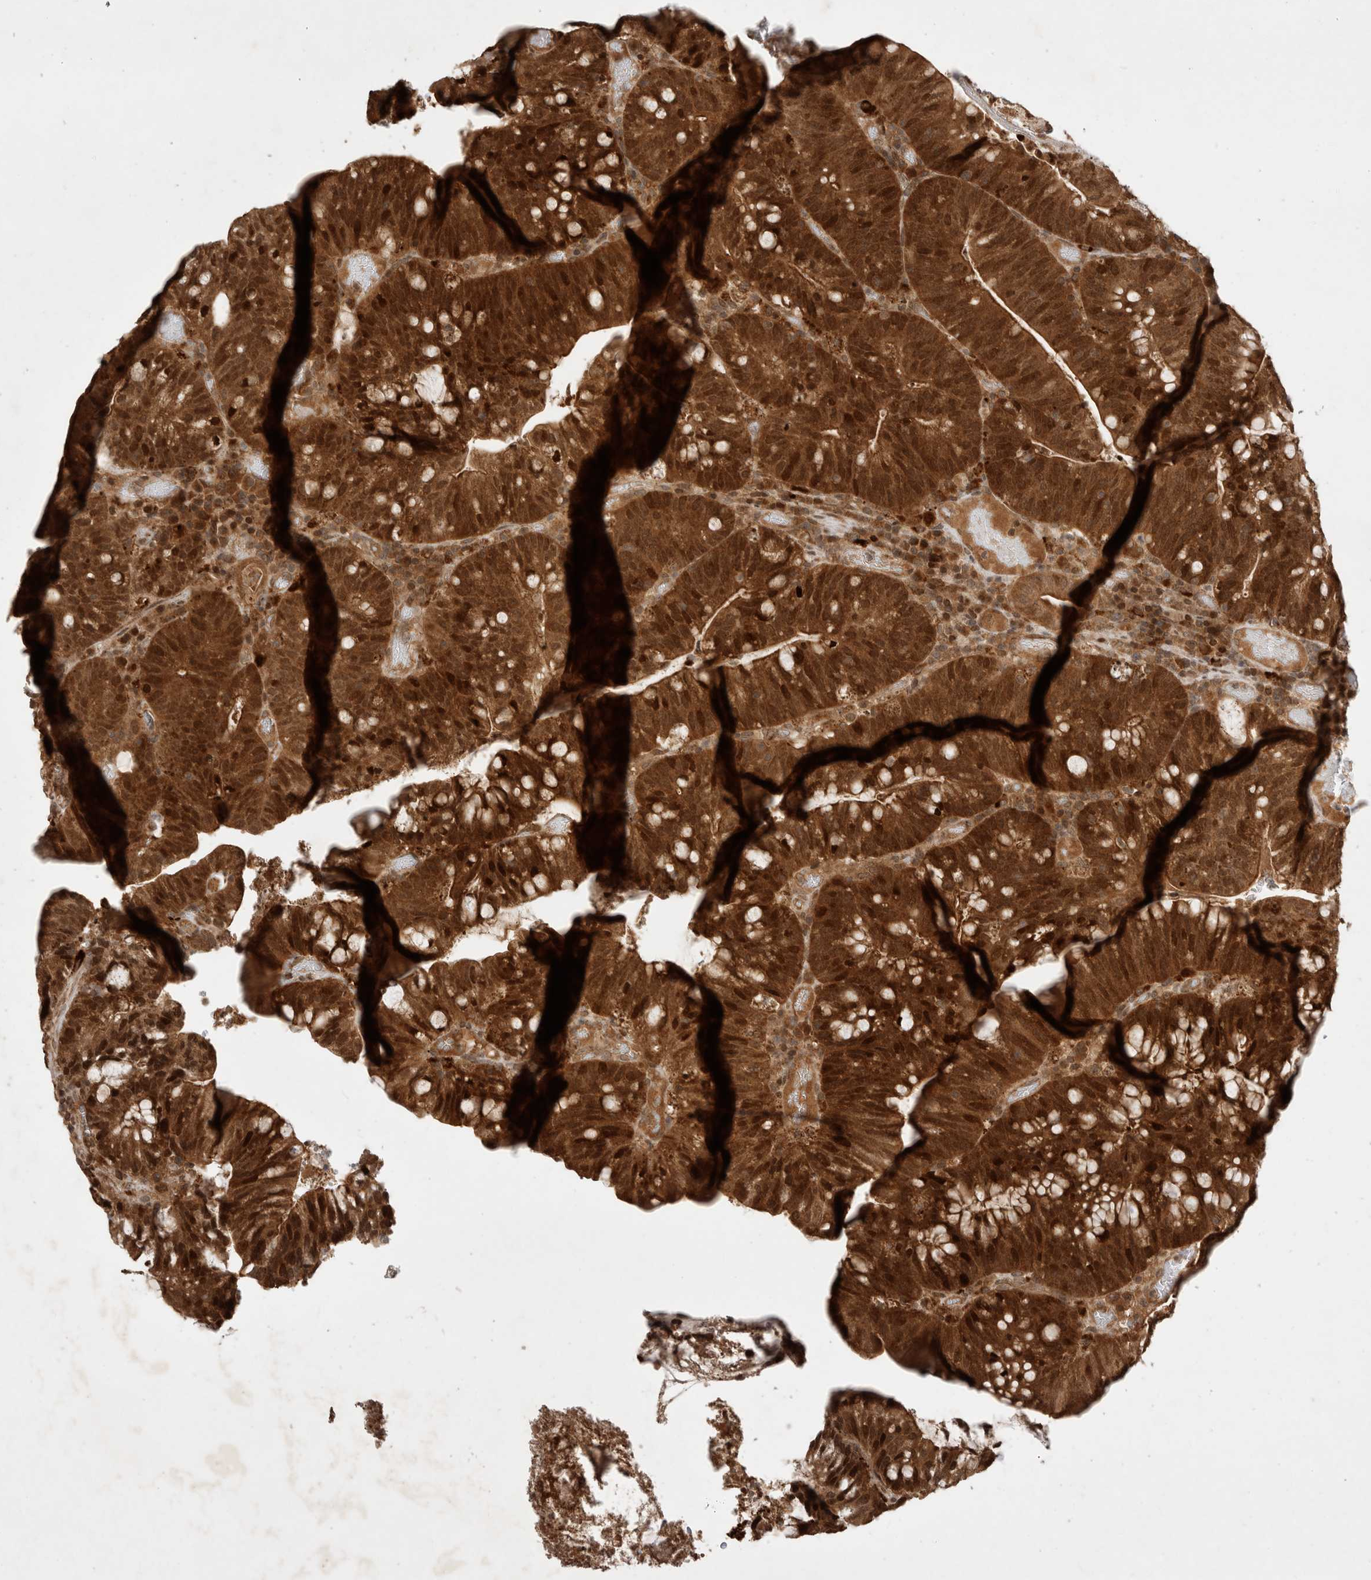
{"staining": {"intensity": "strong", "quantity": ">75%", "location": "cytoplasmic/membranous,nuclear"}, "tissue": "colorectal cancer", "cell_type": "Tumor cells", "image_type": "cancer", "snomed": [{"axis": "morphology", "description": "Adenocarcinoma, NOS"}, {"axis": "topography", "description": "Colon"}], "caption": "DAB immunohistochemical staining of human colorectal cancer (adenocarcinoma) demonstrates strong cytoplasmic/membranous and nuclear protein staining in about >75% of tumor cells.", "gene": "FAM221A", "patient": {"sex": "female", "age": 66}}